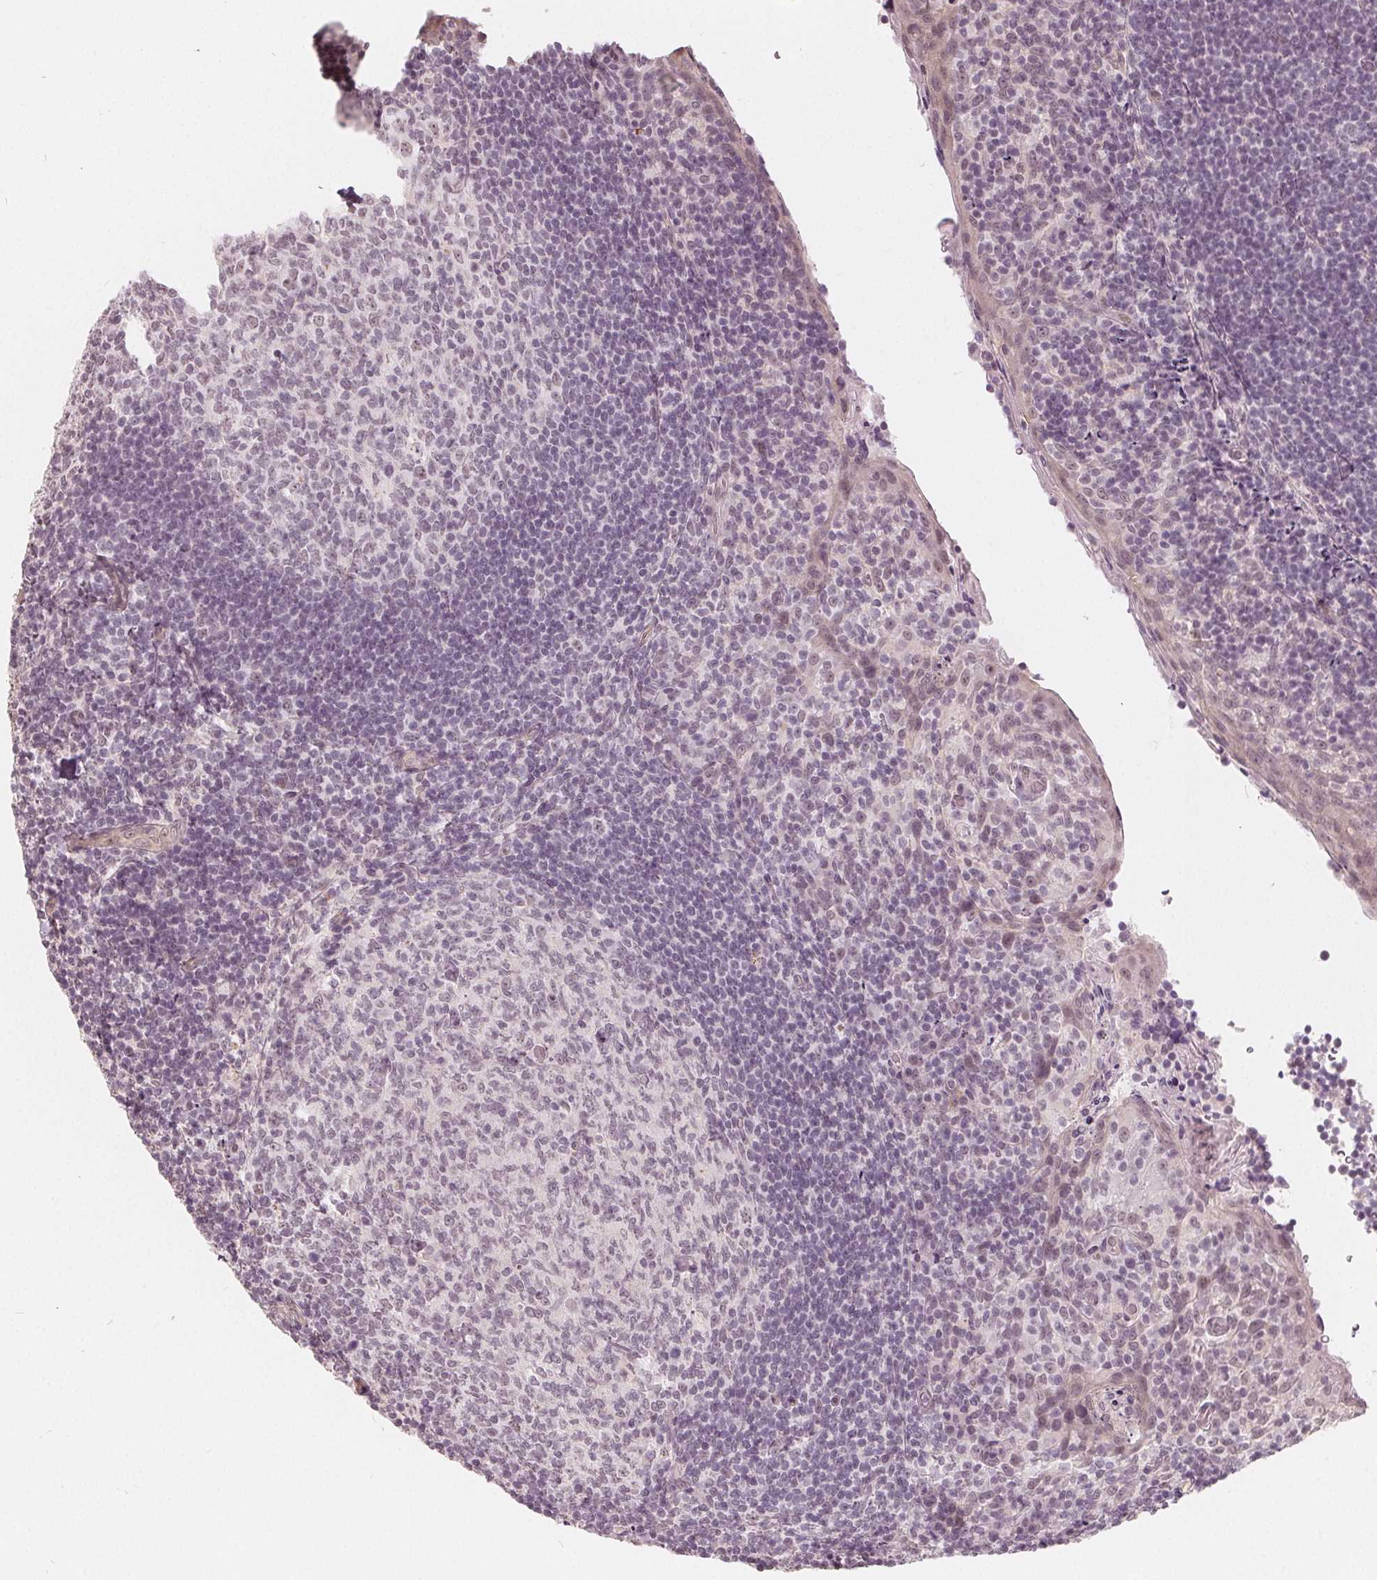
{"staining": {"intensity": "weak", "quantity": "<25%", "location": "nuclear"}, "tissue": "tonsil", "cell_type": "Germinal center cells", "image_type": "normal", "snomed": [{"axis": "morphology", "description": "Normal tissue, NOS"}, {"axis": "topography", "description": "Tonsil"}], "caption": "High magnification brightfield microscopy of unremarkable tonsil stained with DAB (3,3'-diaminobenzidine) (brown) and counterstained with hematoxylin (blue): germinal center cells show no significant staining. (DAB (3,3'-diaminobenzidine) immunohistochemistry (IHC), high magnification).", "gene": "NUP210L", "patient": {"sex": "female", "age": 10}}